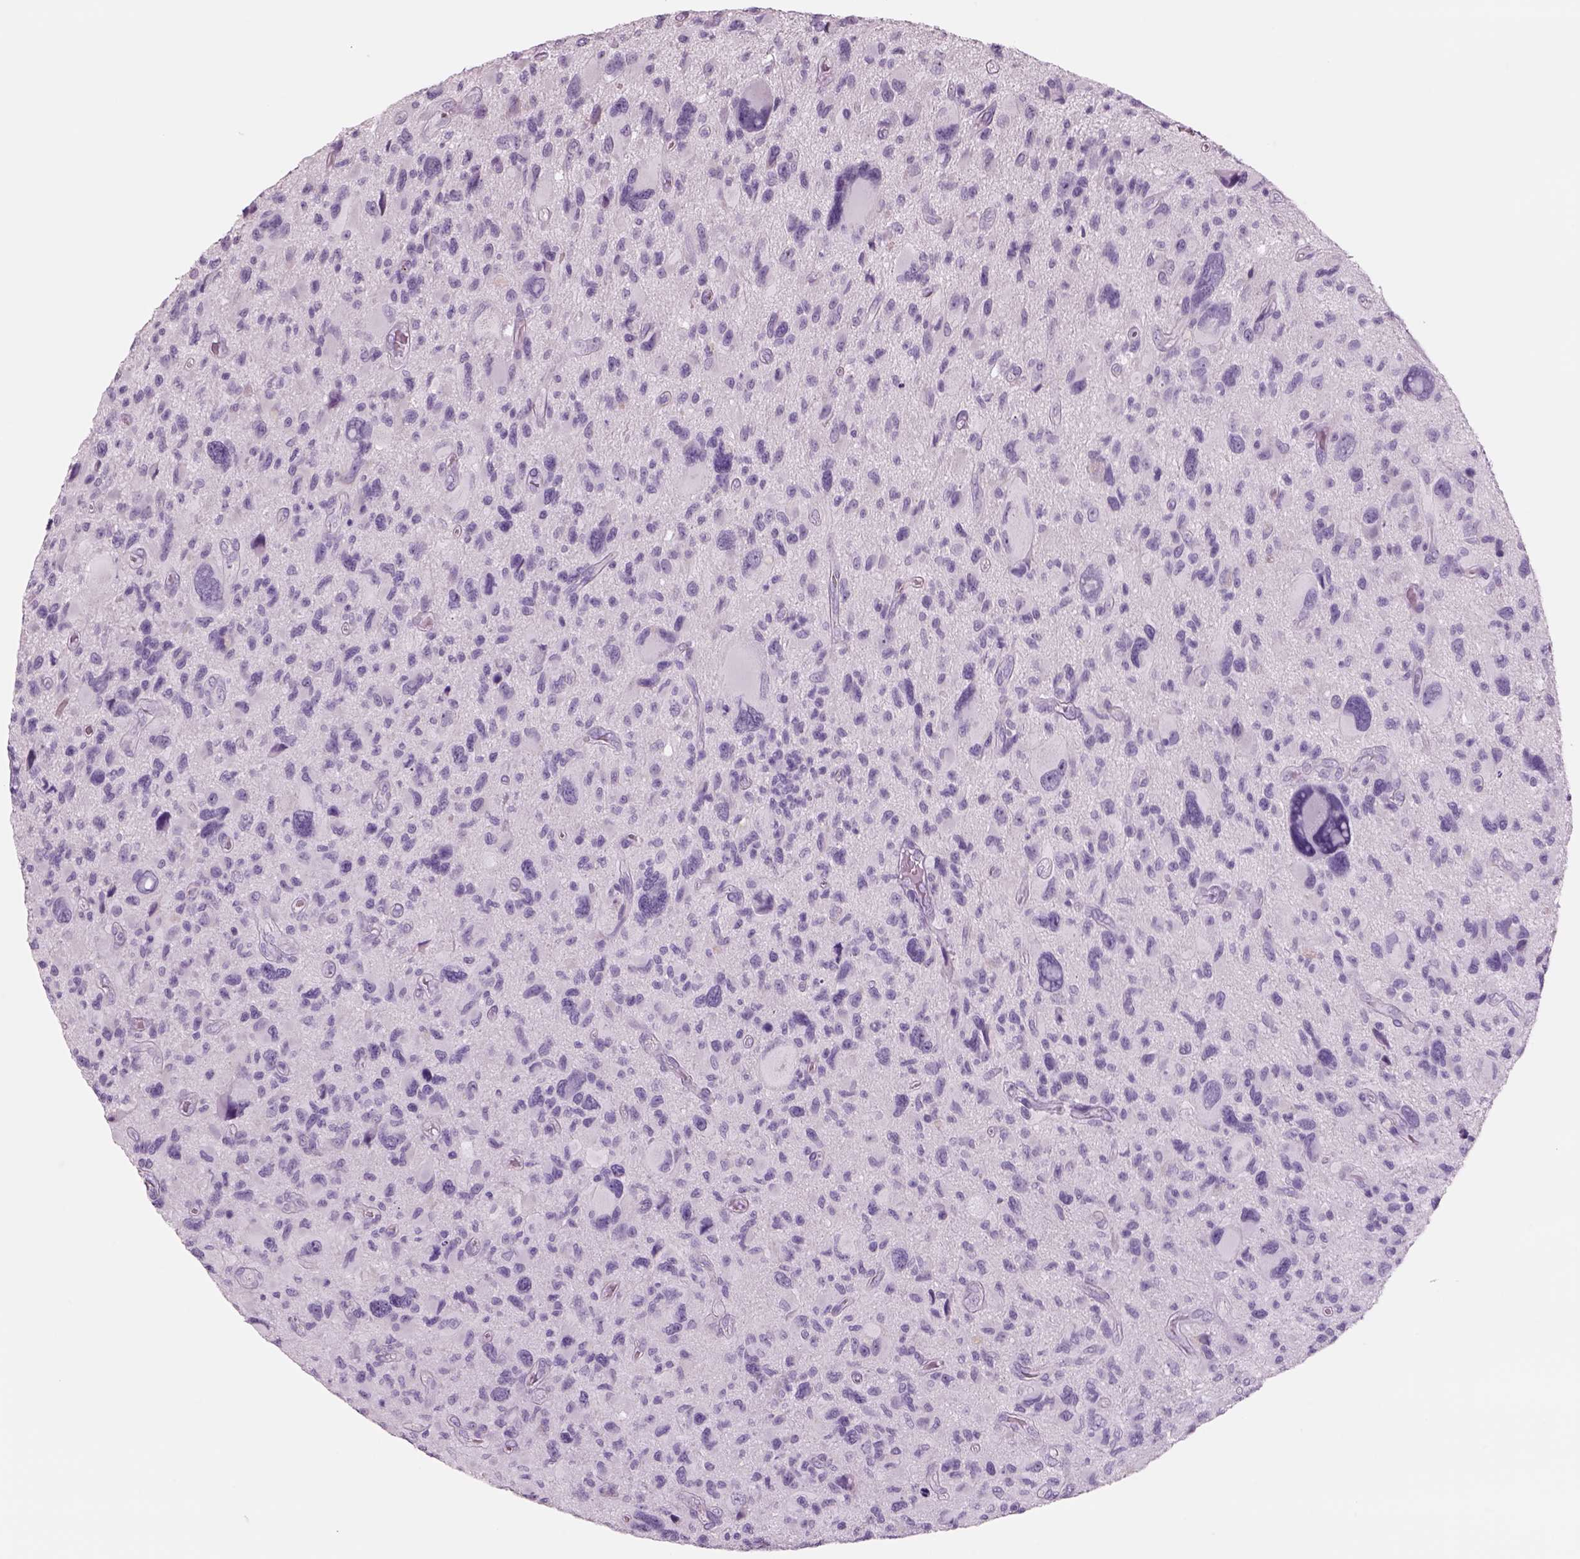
{"staining": {"intensity": "negative", "quantity": "none", "location": "none"}, "tissue": "glioma", "cell_type": "Tumor cells", "image_type": "cancer", "snomed": [{"axis": "morphology", "description": "Glioma, malignant, NOS"}, {"axis": "morphology", "description": "Glioma, malignant, High grade"}, {"axis": "topography", "description": "Brain"}], "caption": "The histopathology image displays no significant positivity in tumor cells of malignant glioma (high-grade).", "gene": "RHO", "patient": {"sex": "female", "age": 71}}